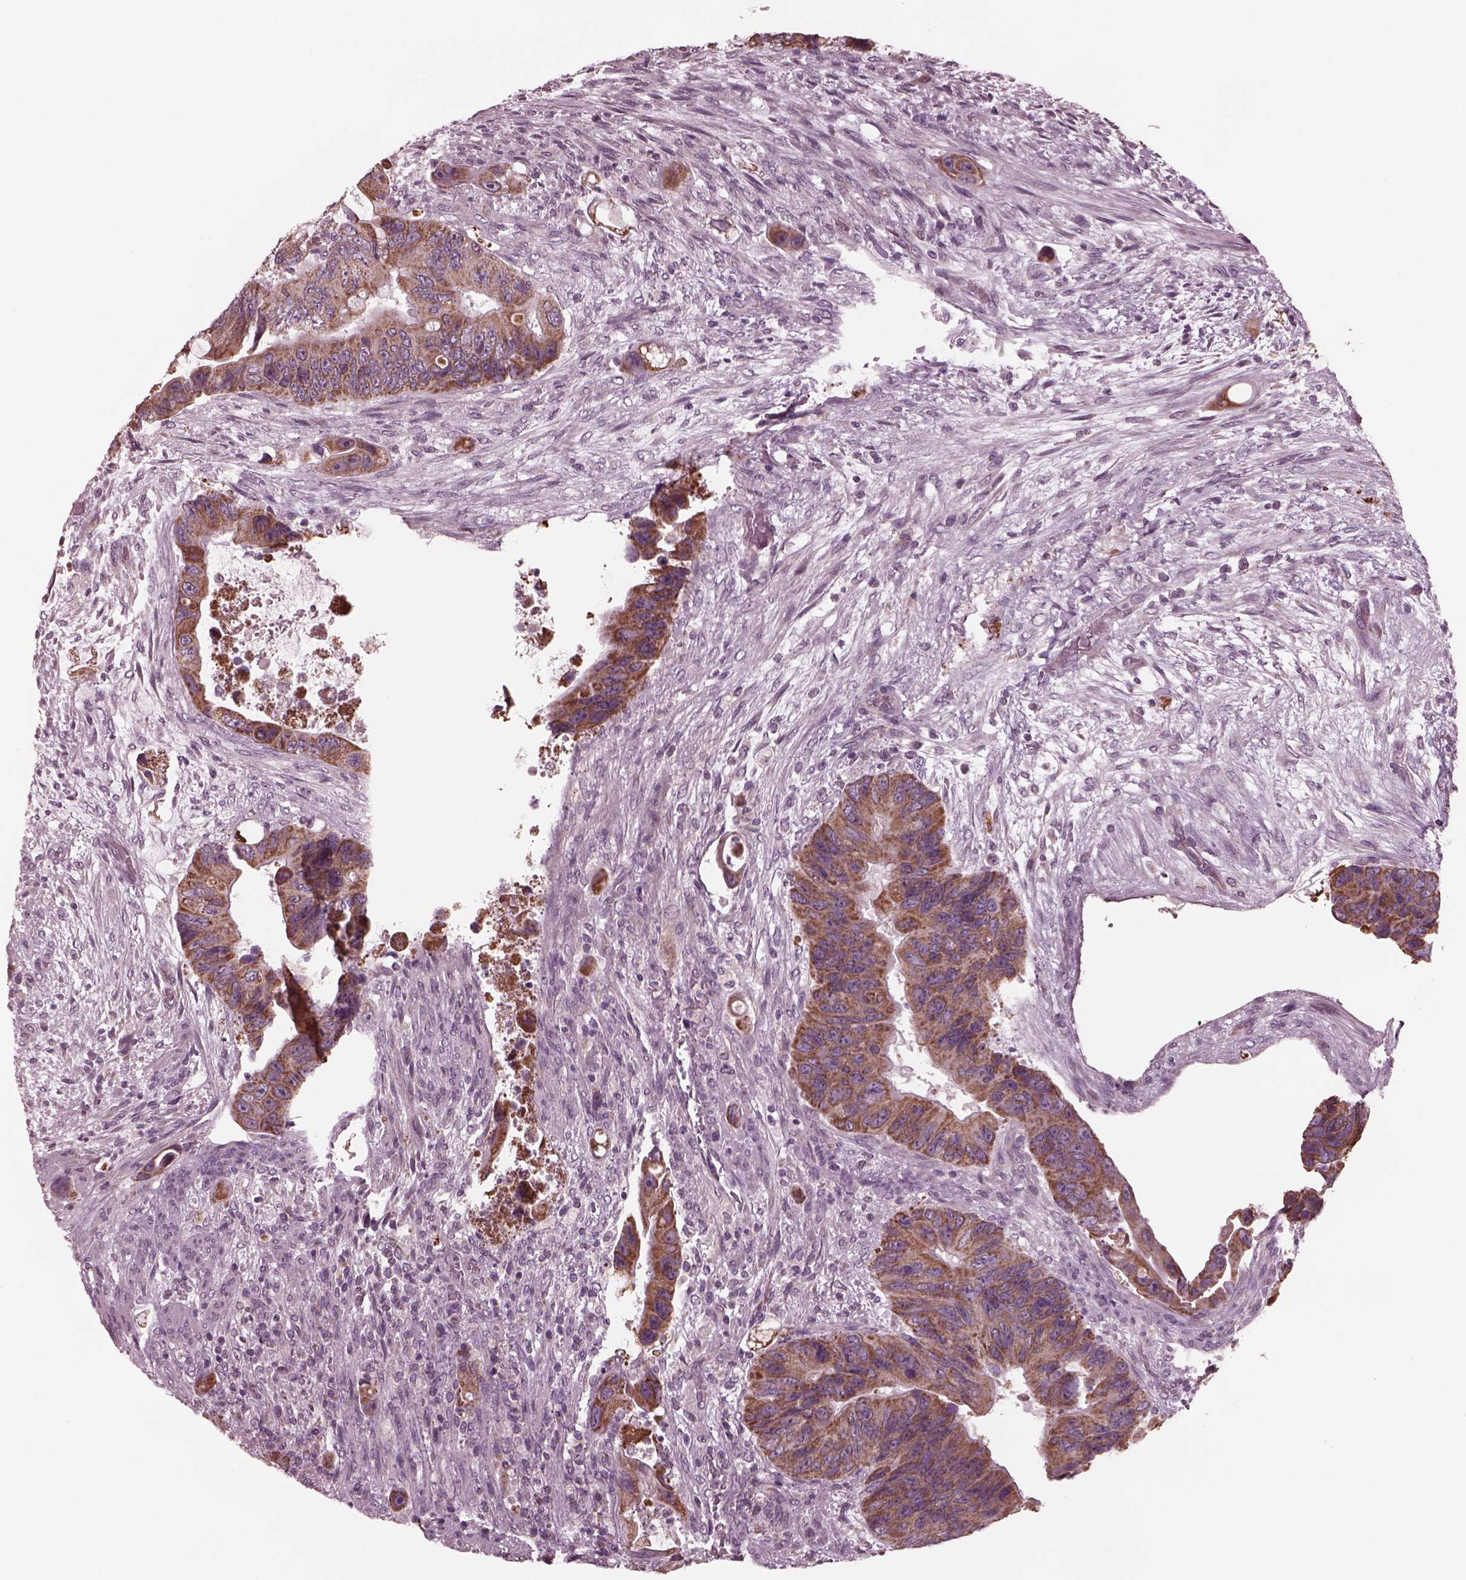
{"staining": {"intensity": "moderate", "quantity": "<25%", "location": "cytoplasmic/membranous"}, "tissue": "colorectal cancer", "cell_type": "Tumor cells", "image_type": "cancer", "snomed": [{"axis": "morphology", "description": "Adenocarcinoma, NOS"}, {"axis": "topography", "description": "Rectum"}], "caption": "Immunohistochemical staining of human colorectal cancer (adenocarcinoma) reveals low levels of moderate cytoplasmic/membranous staining in approximately <25% of tumor cells.", "gene": "CELSR3", "patient": {"sex": "male", "age": 63}}